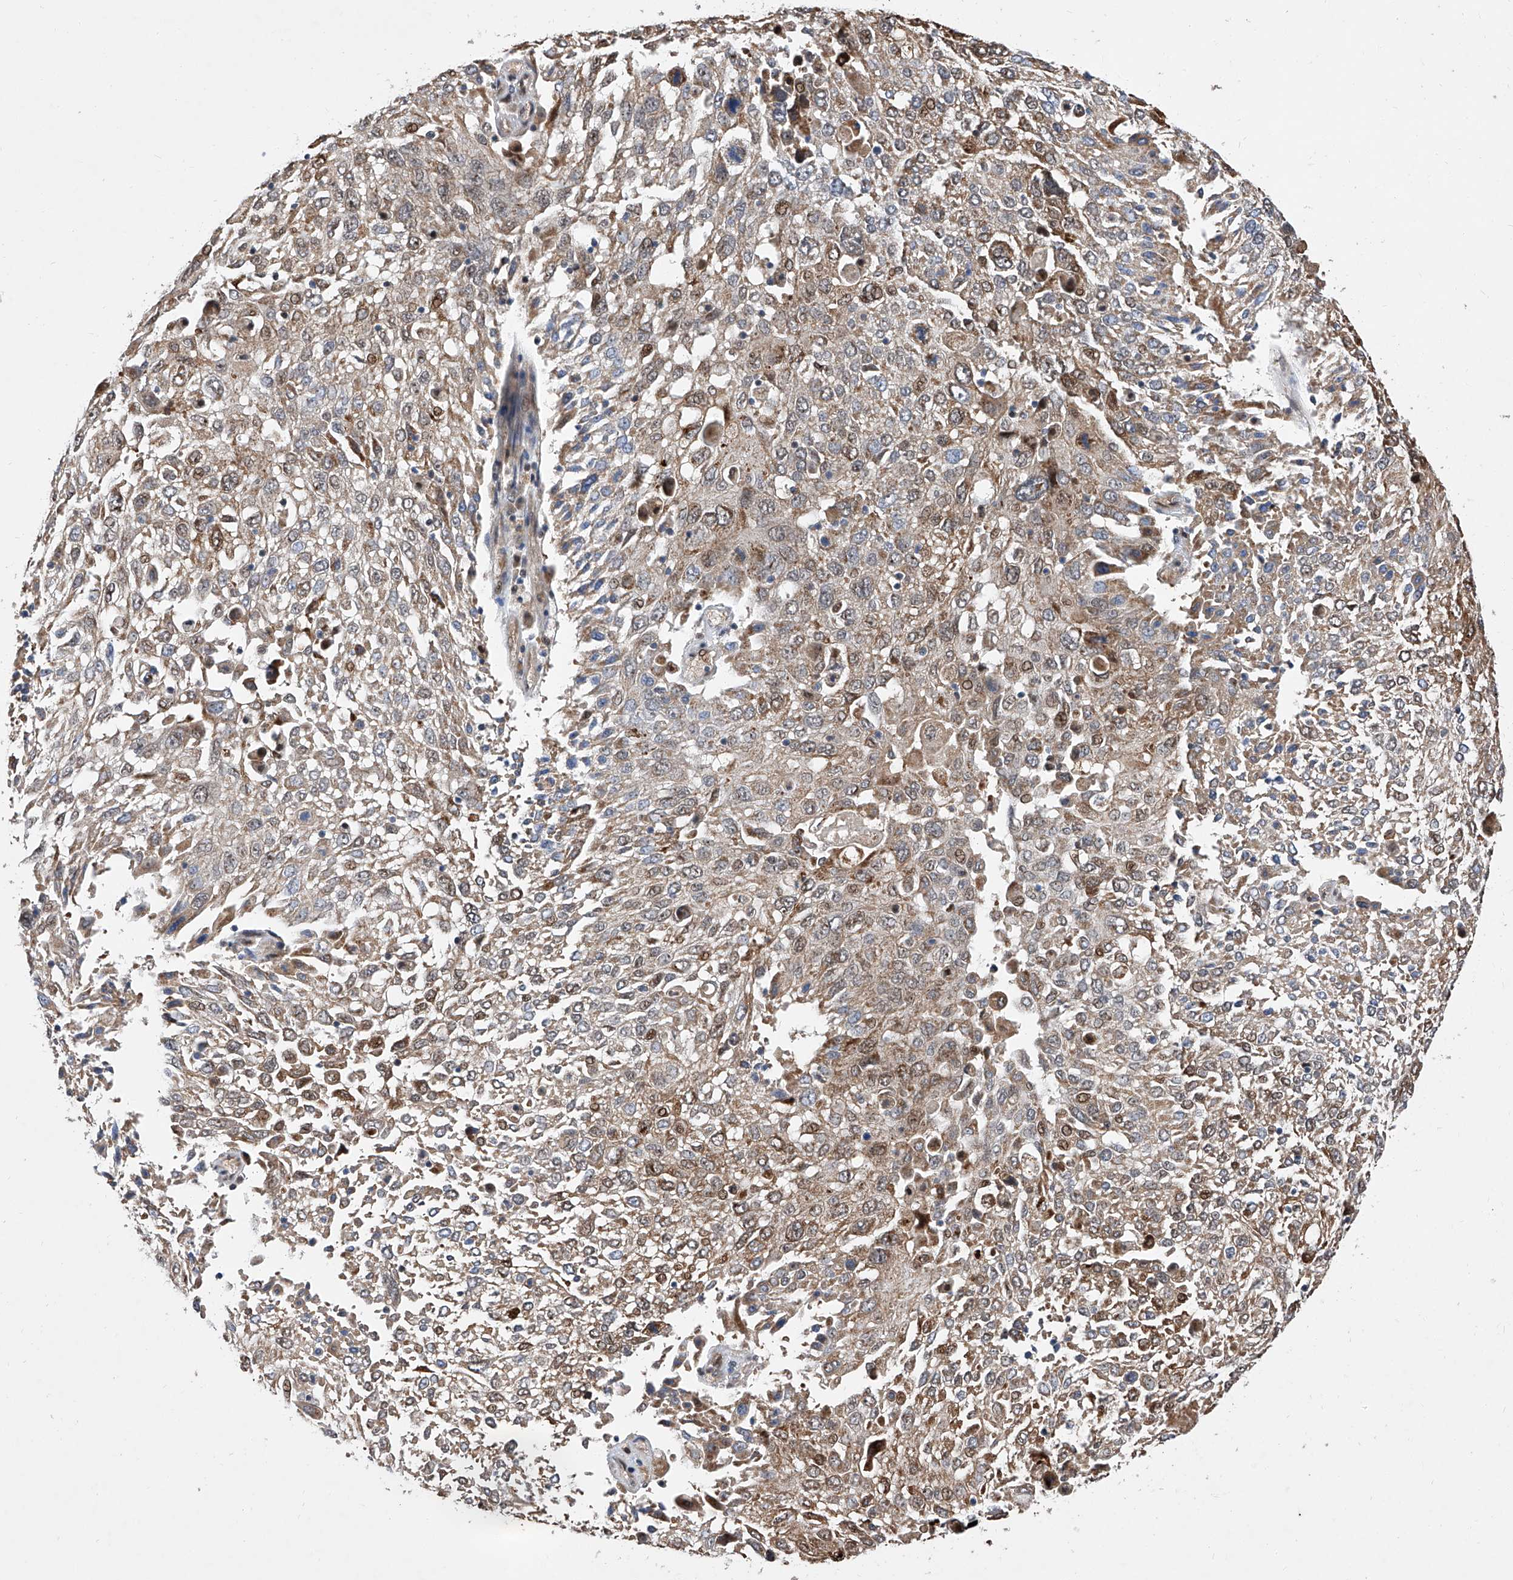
{"staining": {"intensity": "weak", "quantity": "25%-75%", "location": "cytoplasmic/membranous"}, "tissue": "lung cancer", "cell_type": "Tumor cells", "image_type": "cancer", "snomed": [{"axis": "morphology", "description": "Squamous cell carcinoma, NOS"}, {"axis": "topography", "description": "Lung"}], "caption": "The immunohistochemical stain labels weak cytoplasmic/membranous expression in tumor cells of lung cancer (squamous cell carcinoma) tissue.", "gene": "FARP2", "patient": {"sex": "male", "age": 65}}